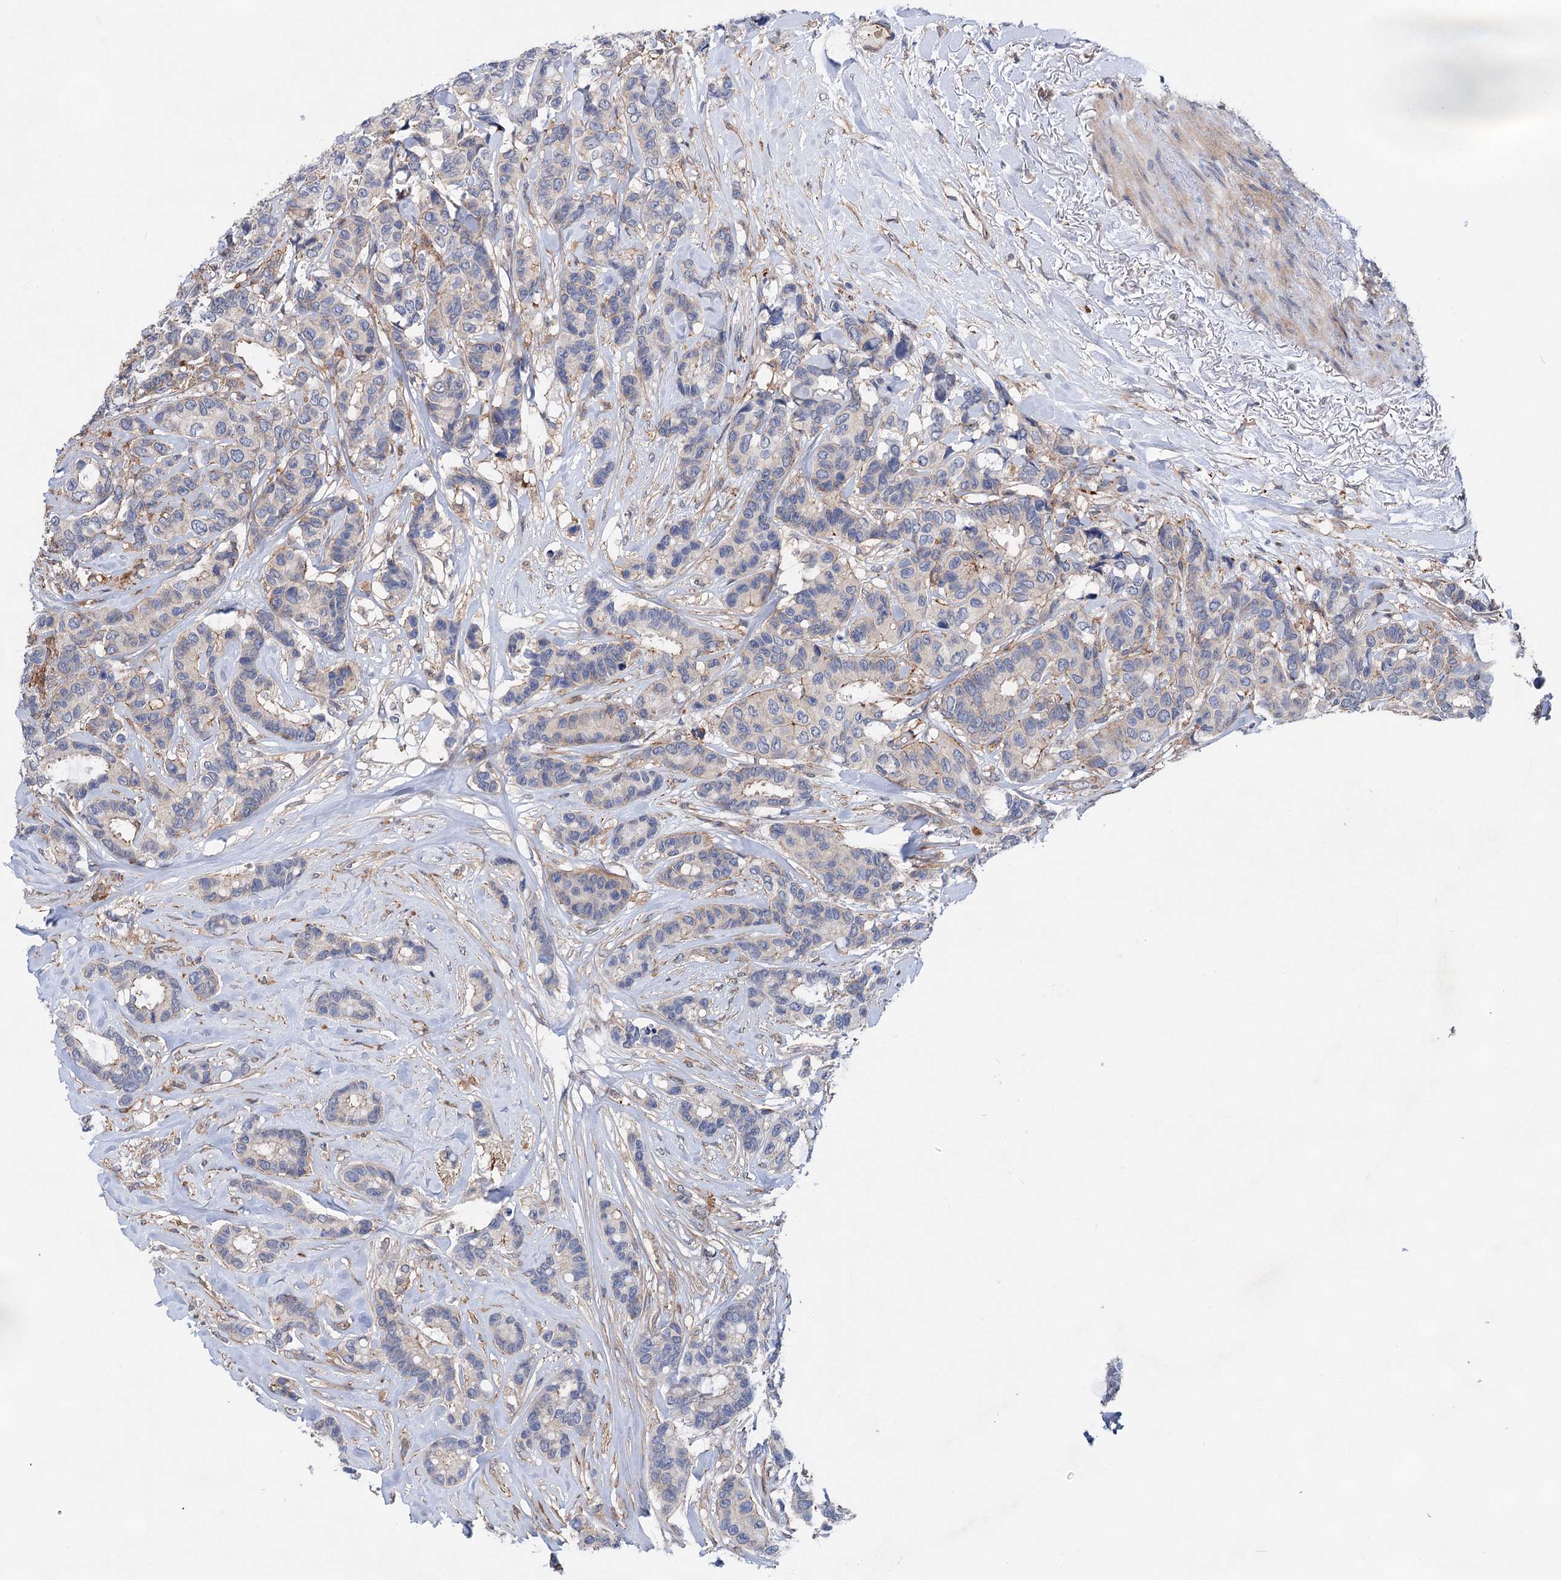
{"staining": {"intensity": "moderate", "quantity": "<25%", "location": "cytoplasmic/membranous"}, "tissue": "breast cancer", "cell_type": "Tumor cells", "image_type": "cancer", "snomed": [{"axis": "morphology", "description": "Duct carcinoma"}, {"axis": "topography", "description": "Breast"}], "caption": "The histopathology image exhibits staining of infiltrating ductal carcinoma (breast), revealing moderate cytoplasmic/membranous protein staining (brown color) within tumor cells.", "gene": "TMTC3", "patient": {"sex": "female", "age": 87}}